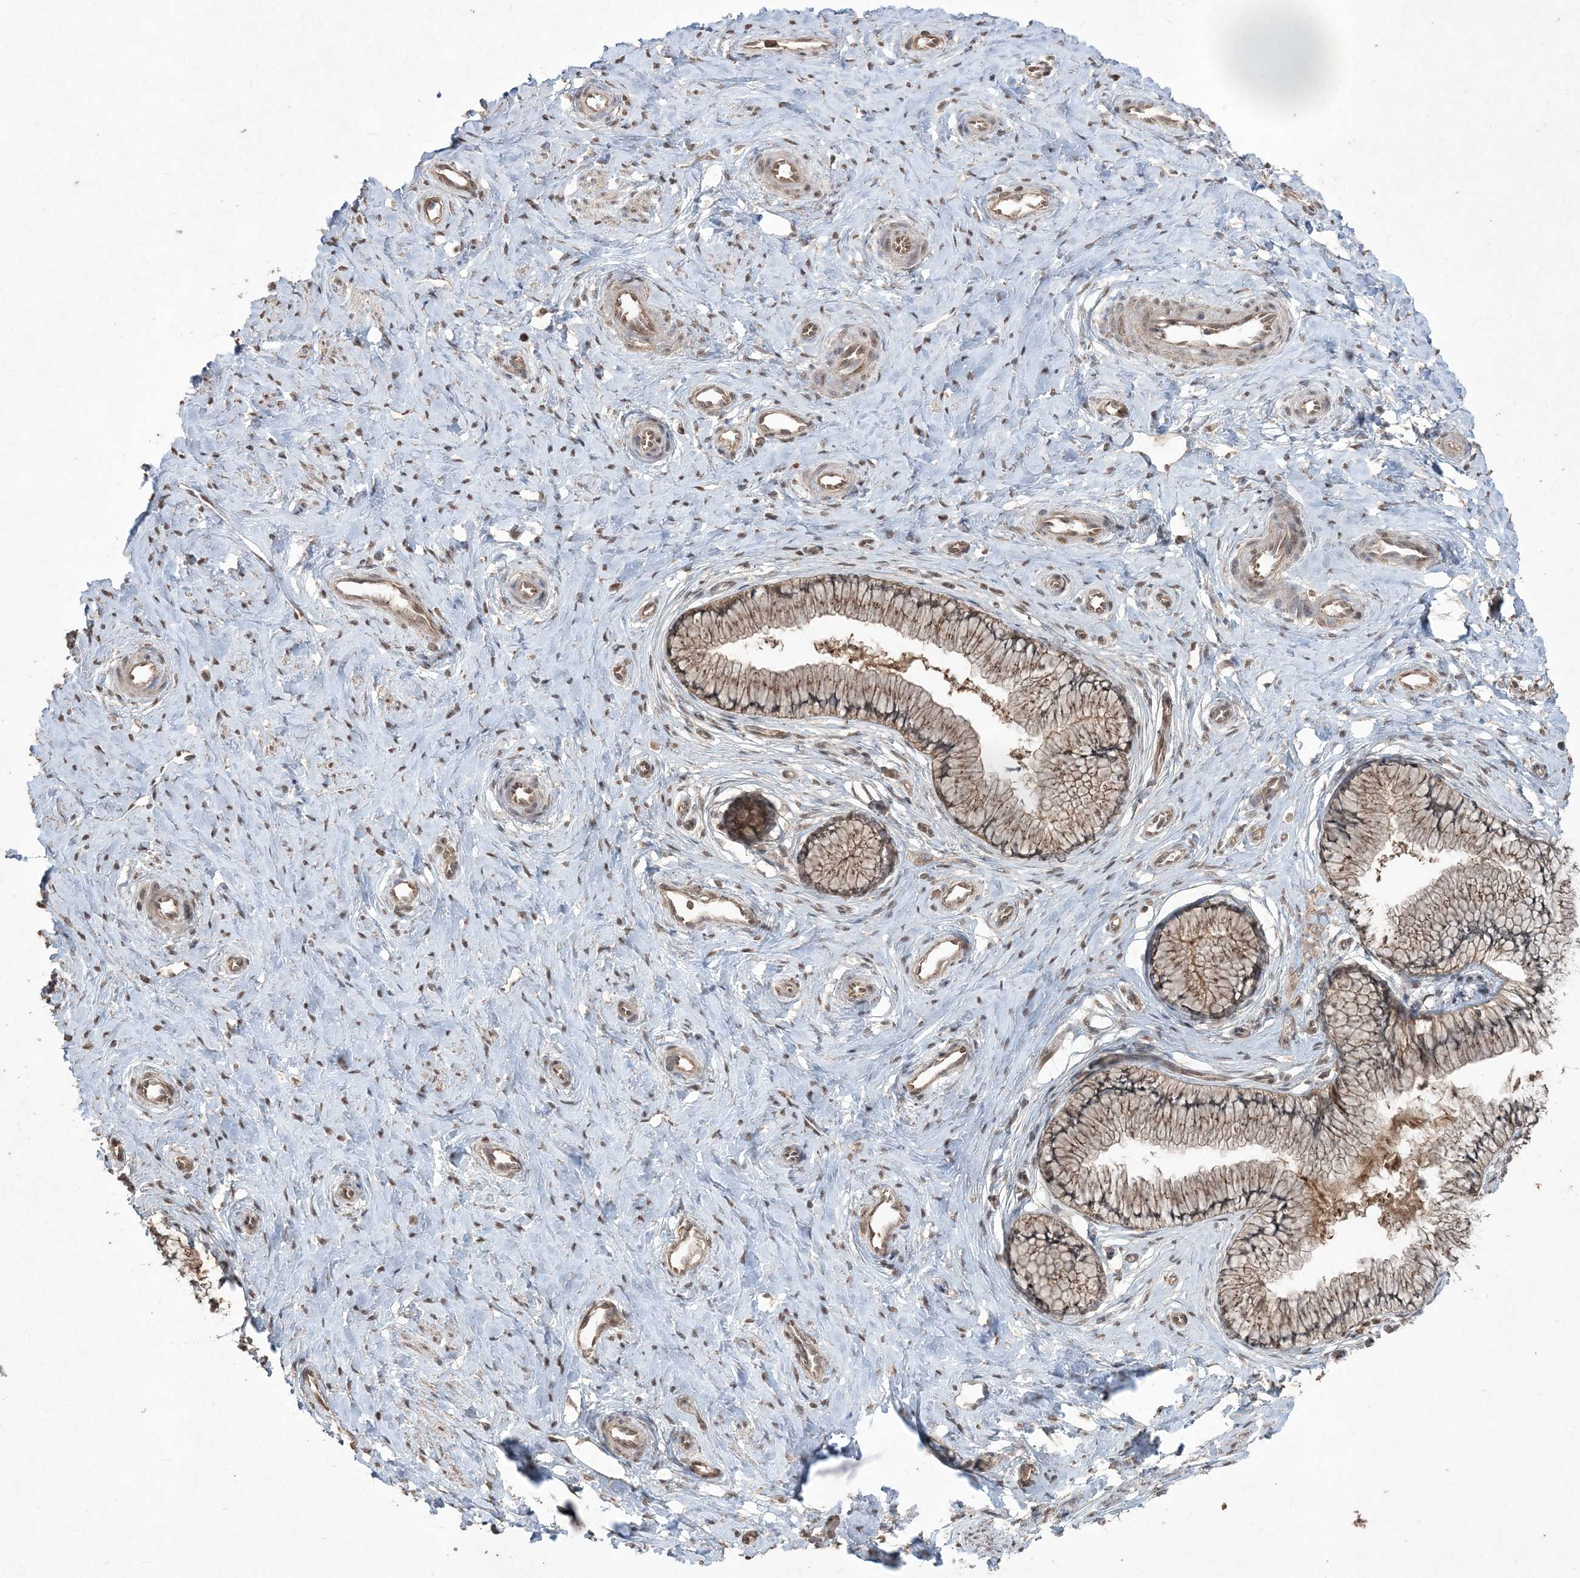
{"staining": {"intensity": "moderate", "quantity": ">75%", "location": "cytoplasmic/membranous,nuclear"}, "tissue": "cervix", "cell_type": "Glandular cells", "image_type": "normal", "snomed": [{"axis": "morphology", "description": "Normal tissue, NOS"}, {"axis": "topography", "description": "Cervix"}], "caption": "Protein staining by IHC exhibits moderate cytoplasmic/membranous,nuclear positivity in about >75% of glandular cells in benign cervix.", "gene": "EHHADH", "patient": {"sex": "female", "age": 36}}